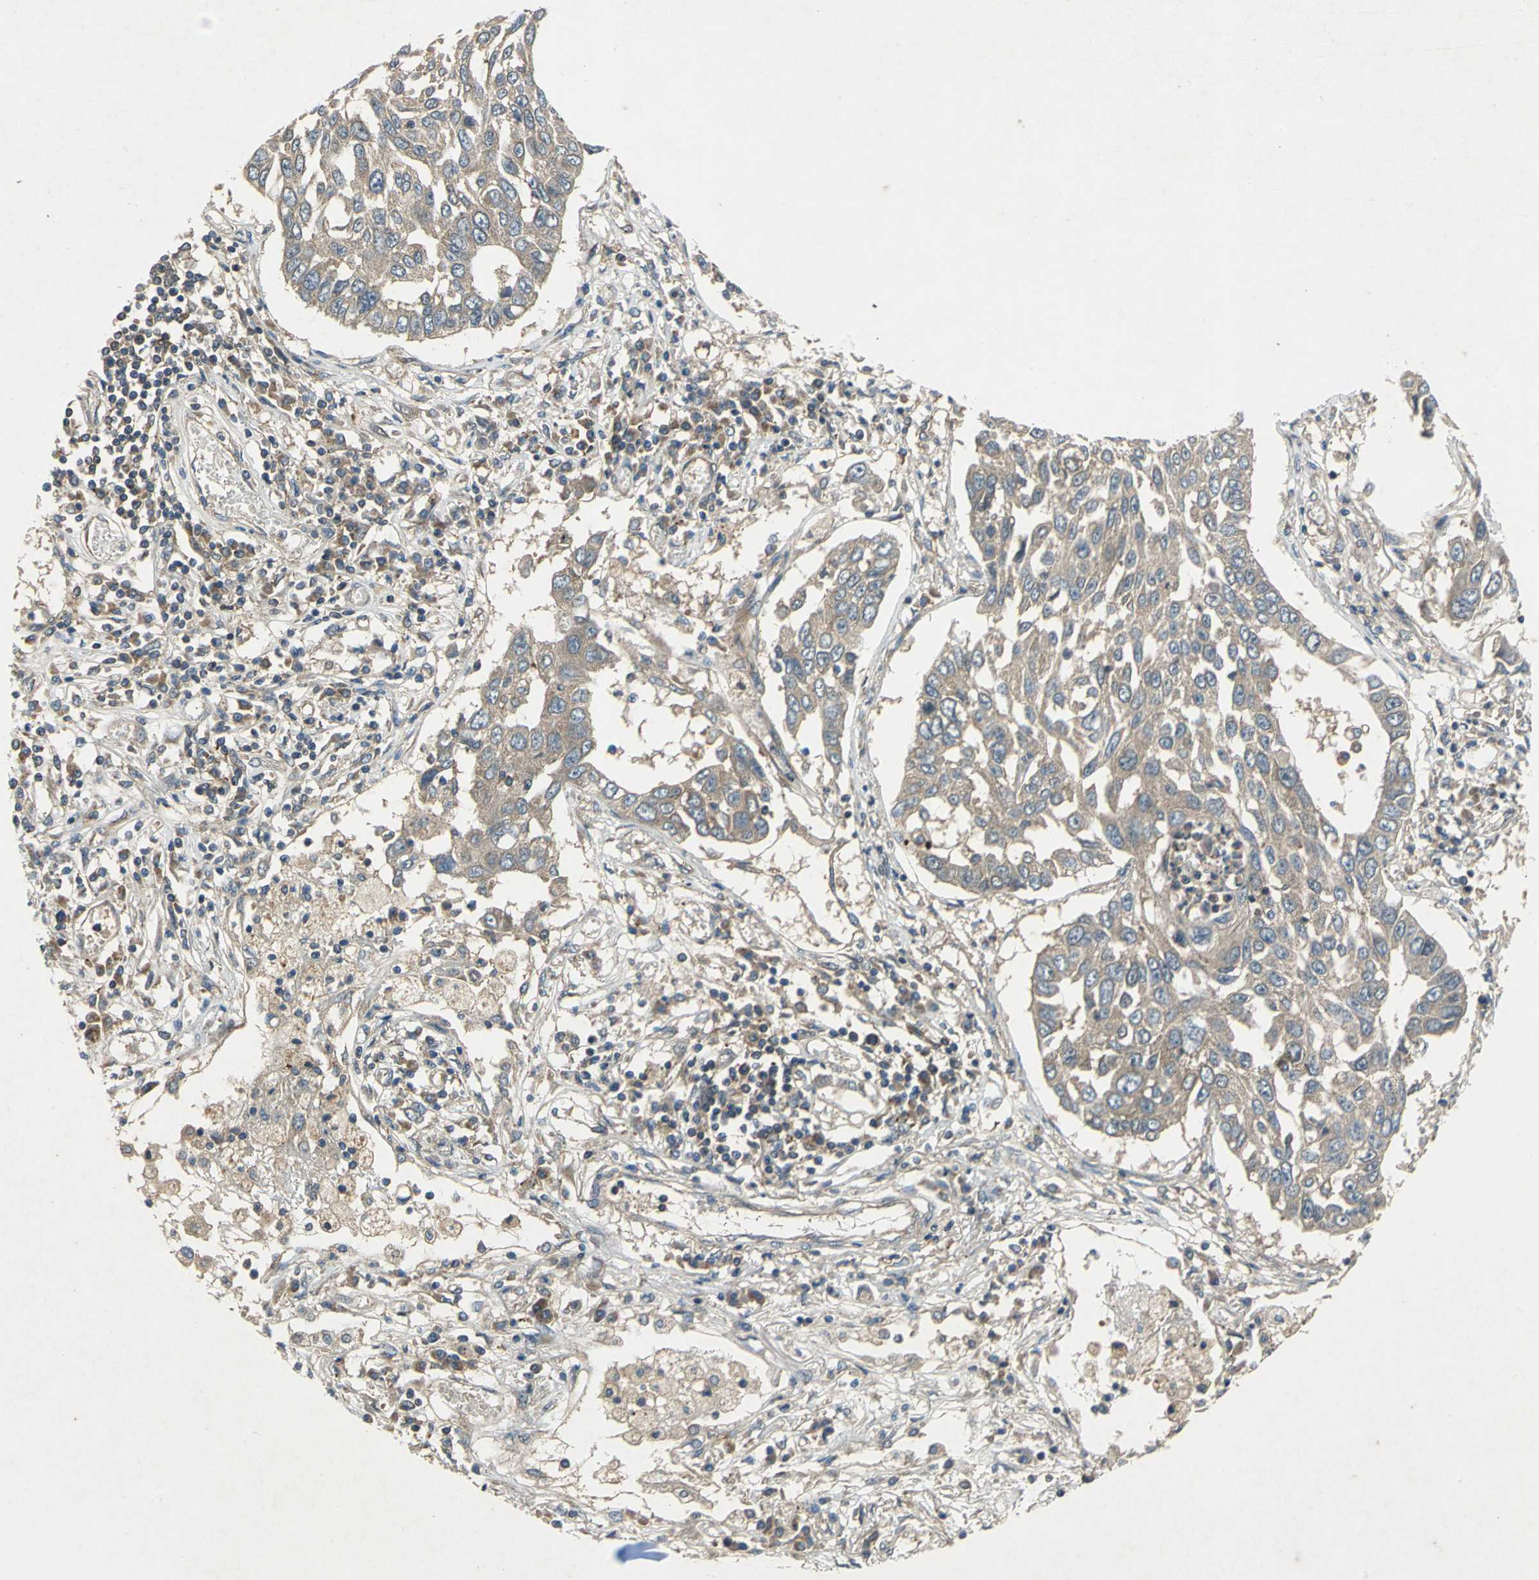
{"staining": {"intensity": "moderate", "quantity": ">75%", "location": "cytoplasmic/membranous"}, "tissue": "lung cancer", "cell_type": "Tumor cells", "image_type": "cancer", "snomed": [{"axis": "morphology", "description": "Squamous cell carcinoma, NOS"}, {"axis": "topography", "description": "Lung"}], "caption": "Lung cancer was stained to show a protein in brown. There is medium levels of moderate cytoplasmic/membranous expression in approximately >75% of tumor cells. Using DAB (brown) and hematoxylin (blue) stains, captured at high magnification using brightfield microscopy.", "gene": "EMCN", "patient": {"sex": "male", "age": 71}}